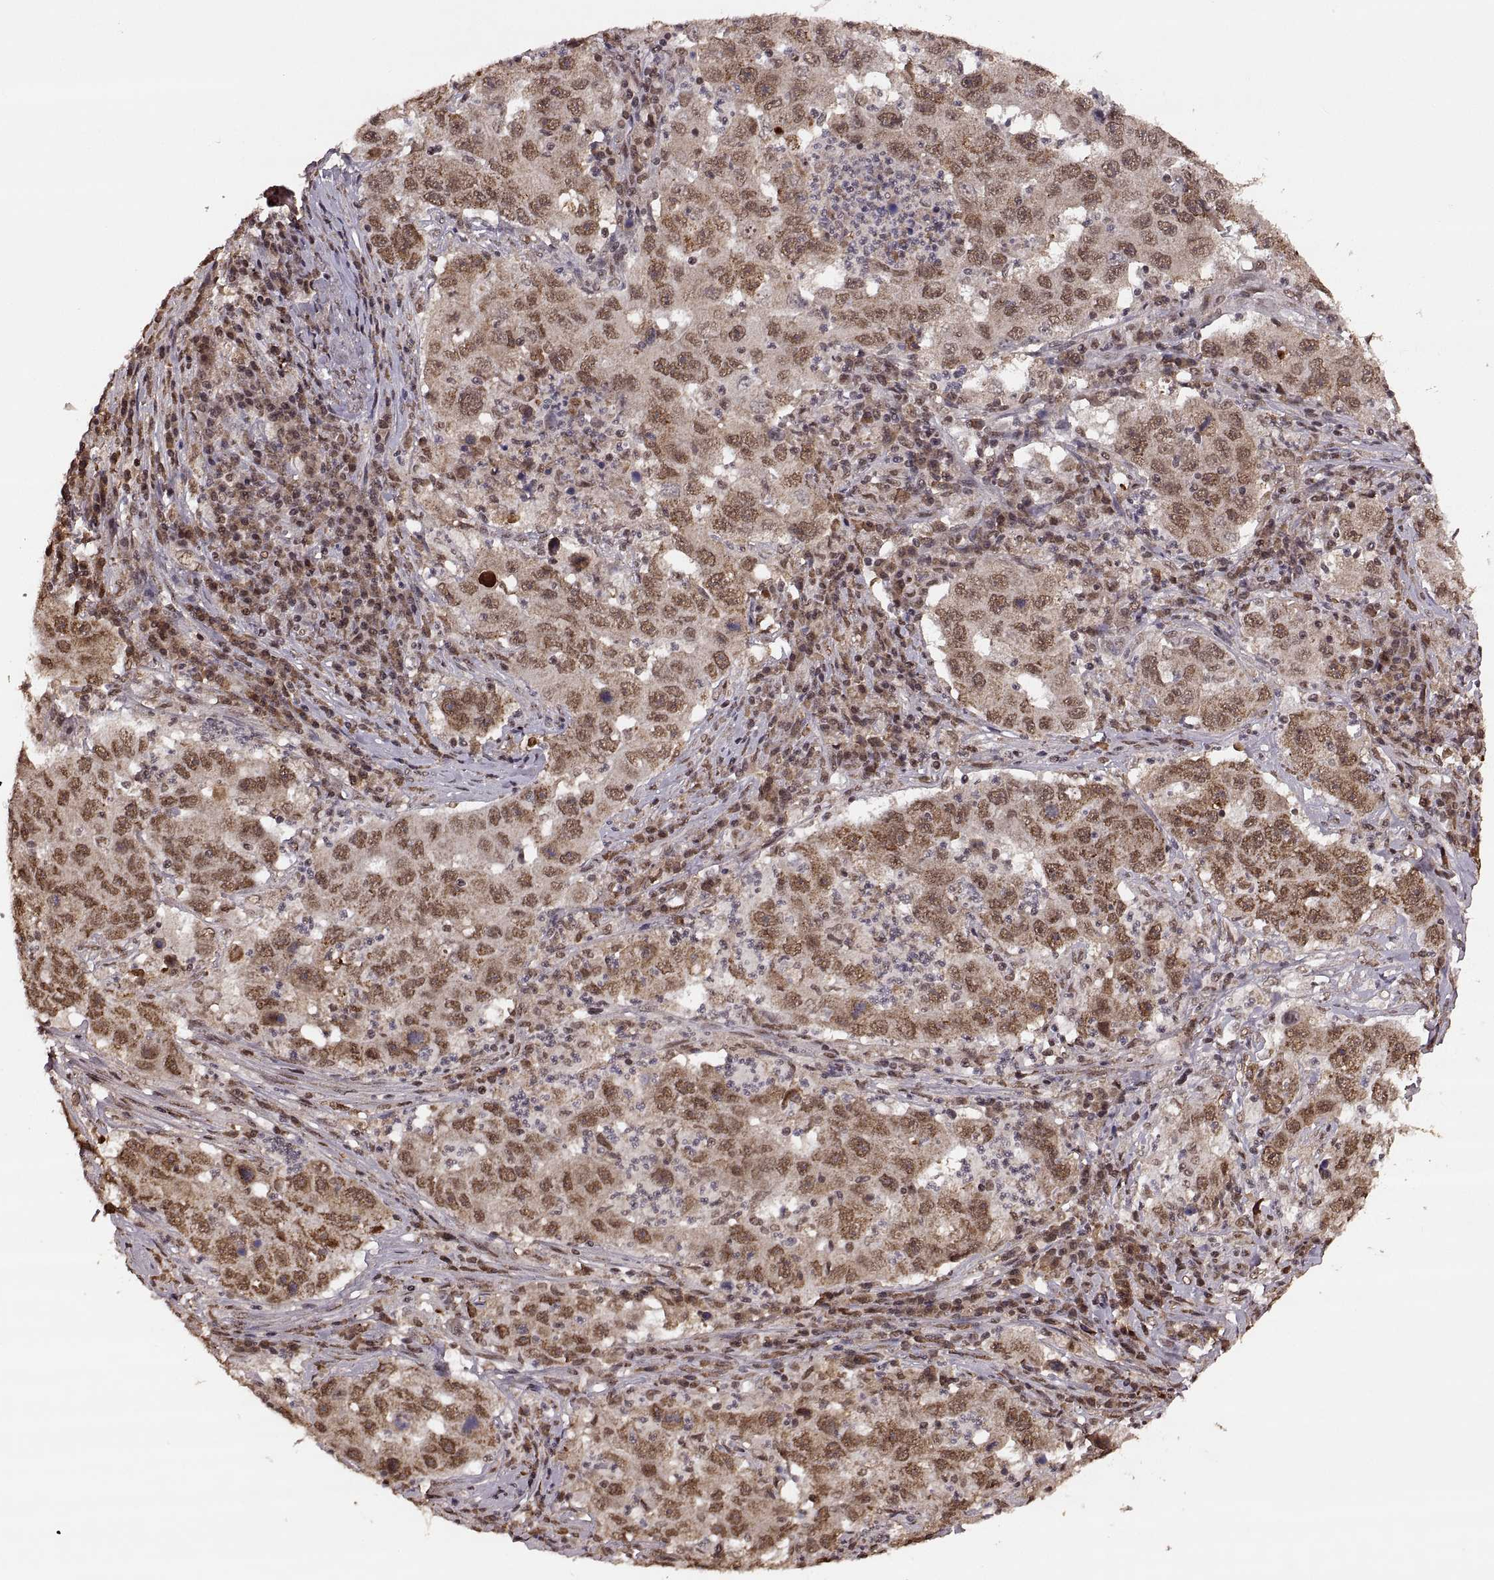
{"staining": {"intensity": "moderate", "quantity": ">75%", "location": "nuclear"}, "tissue": "lung cancer", "cell_type": "Tumor cells", "image_type": "cancer", "snomed": [{"axis": "morphology", "description": "Adenocarcinoma, NOS"}, {"axis": "topography", "description": "Lung"}], "caption": "This is an image of IHC staining of adenocarcinoma (lung), which shows moderate staining in the nuclear of tumor cells.", "gene": "RFT1", "patient": {"sex": "male", "age": 73}}